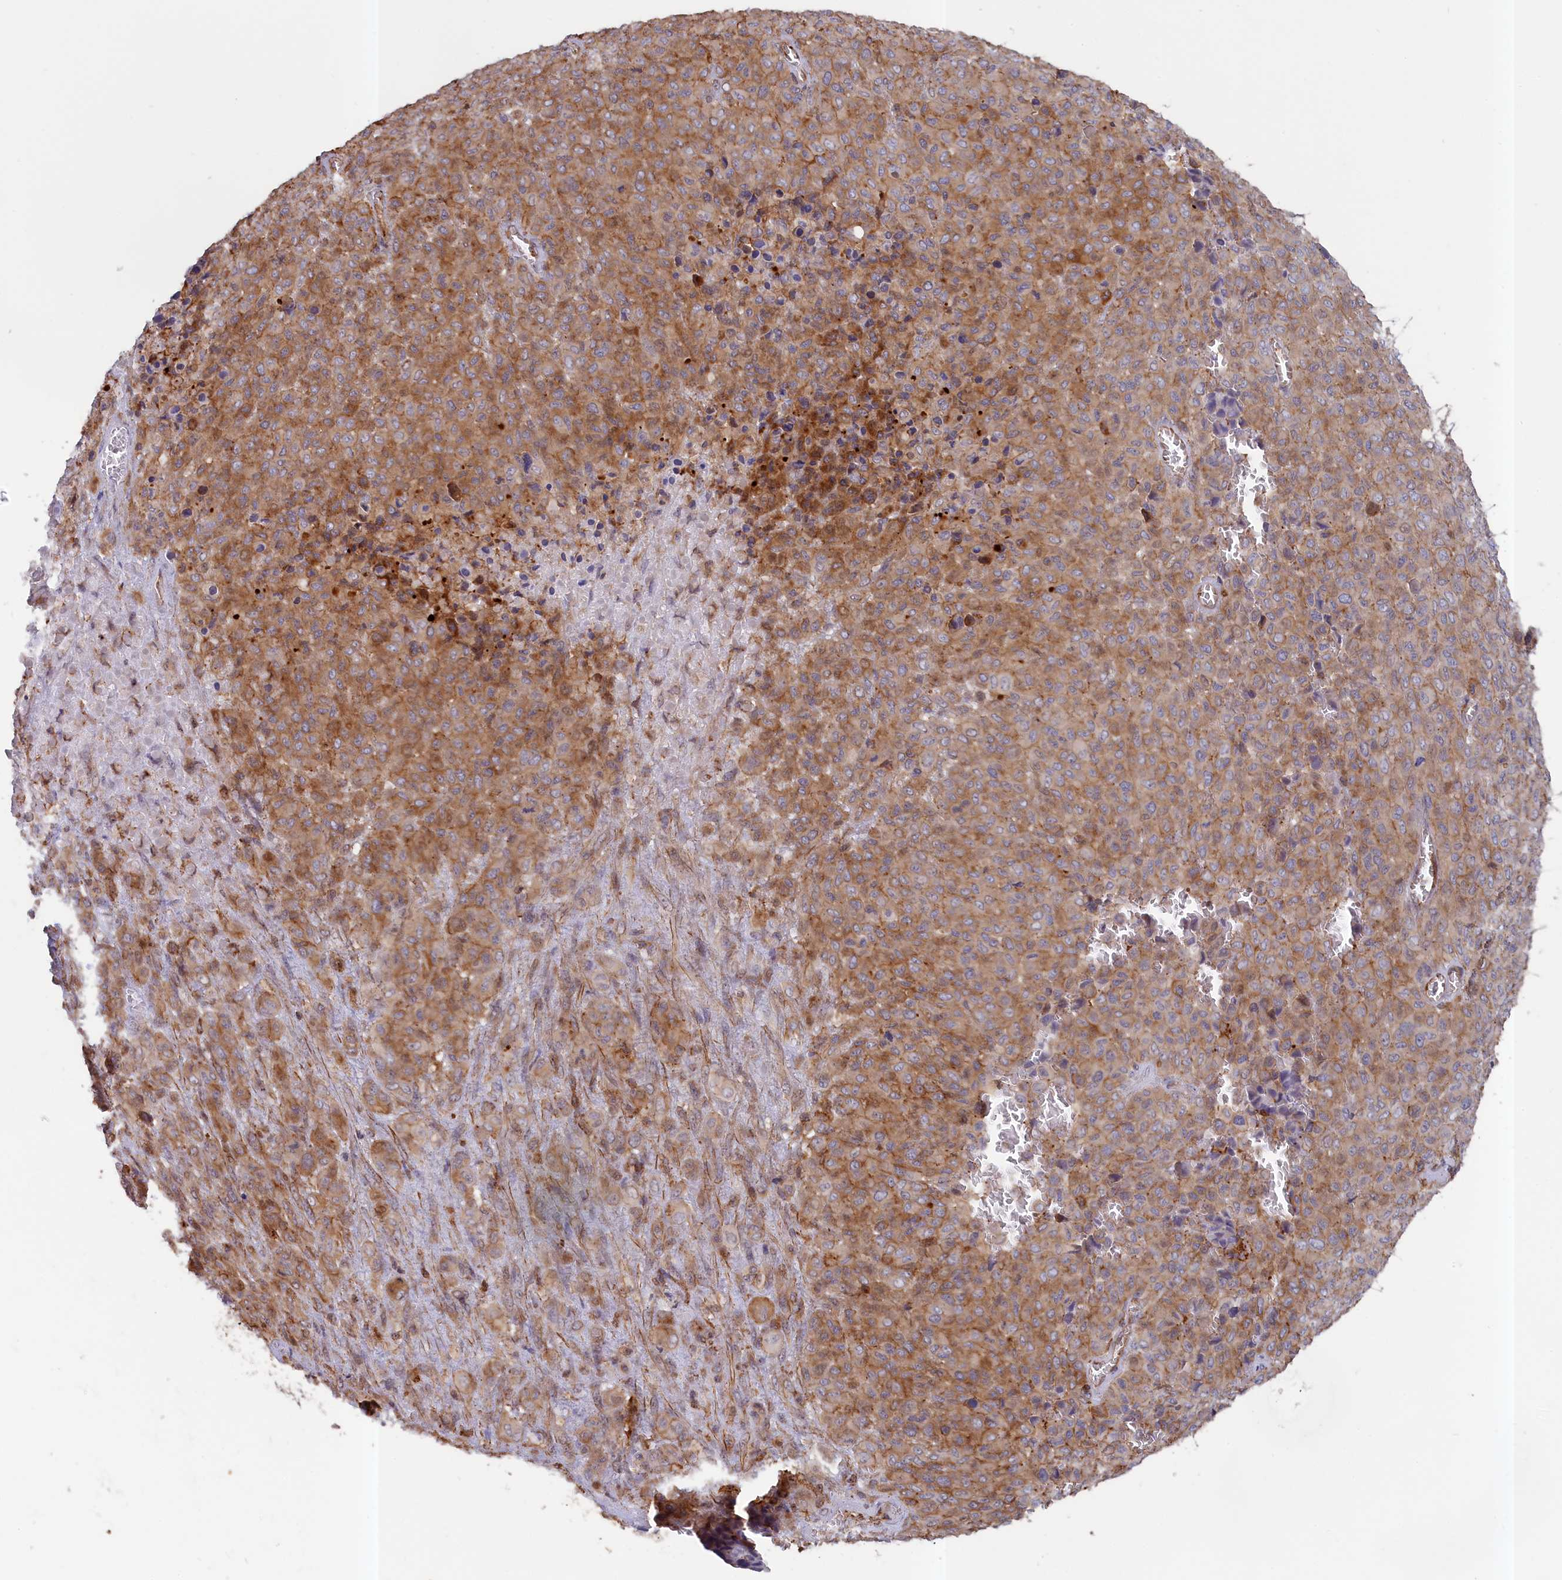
{"staining": {"intensity": "moderate", "quantity": ">75%", "location": "cytoplasmic/membranous"}, "tissue": "melanoma", "cell_type": "Tumor cells", "image_type": "cancer", "snomed": [{"axis": "morphology", "description": "Malignant melanoma, Metastatic site"}, {"axis": "topography", "description": "Skin"}], "caption": "Protein analysis of malignant melanoma (metastatic site) tissue displays moderate cytoplasmic/membranous expression in approximately >75% of tumor cells. Nuclei are stained in blue.", "gene": "ANKRD27", "patient": {"sex": "female", "age": 81}}